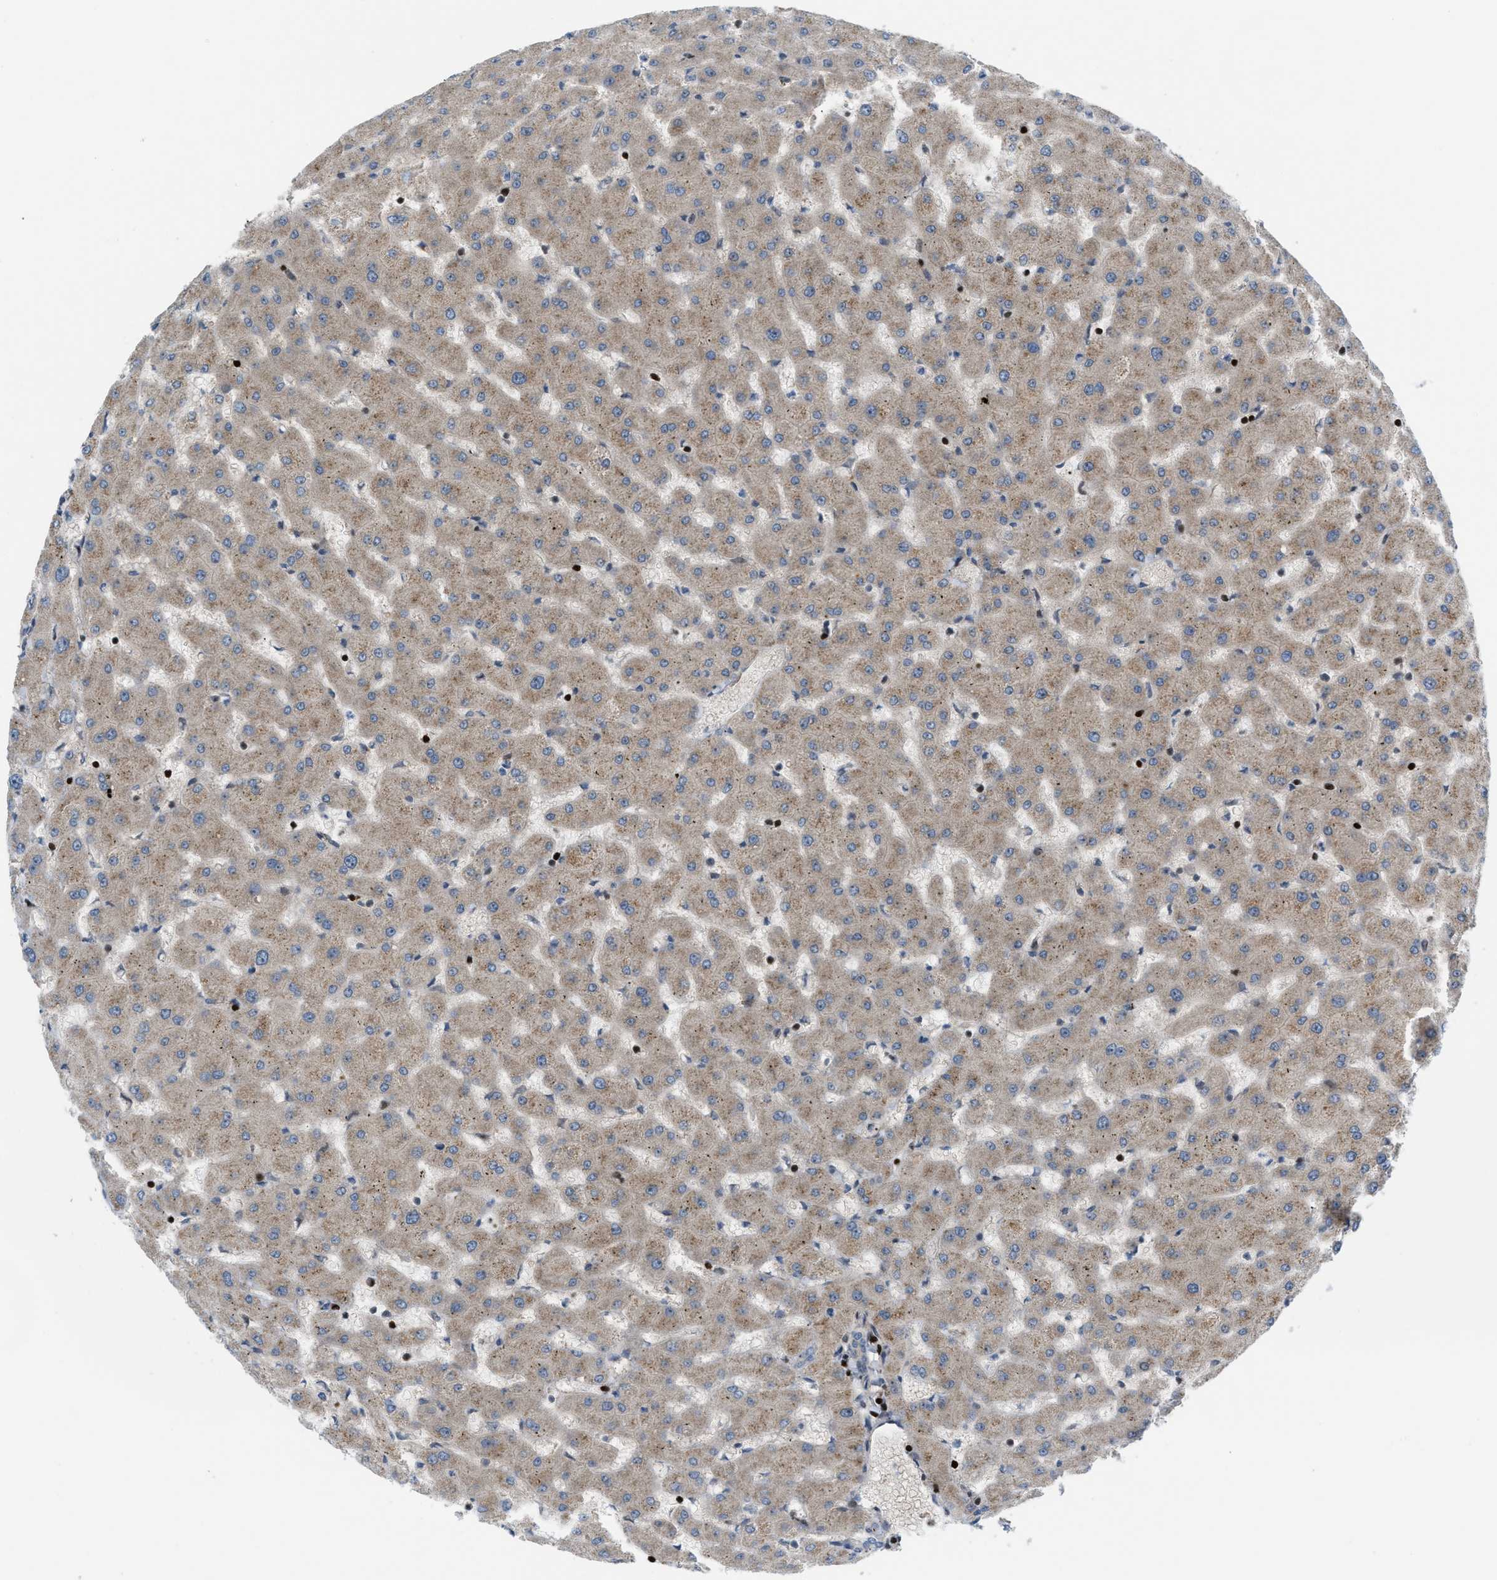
{"staining": {"intensity": "weak", "quantity": "<25%", "location": "cytoplasmic/membranous"}, "tissue": "liver", "cell_type": "Cholangiocytes", "image_type": "normal", "snomed": [{"axis": "morphology", "description": "Normal tissue, NOS"}, {"axis": "topography", "description": "Liver"}], "caption": "Immunohistochemical staining of normal human liver exhibits no significant expression in cholangiocytes.", "gene": "ZNF276", "patient": {"sex": "female", "age": 63}}